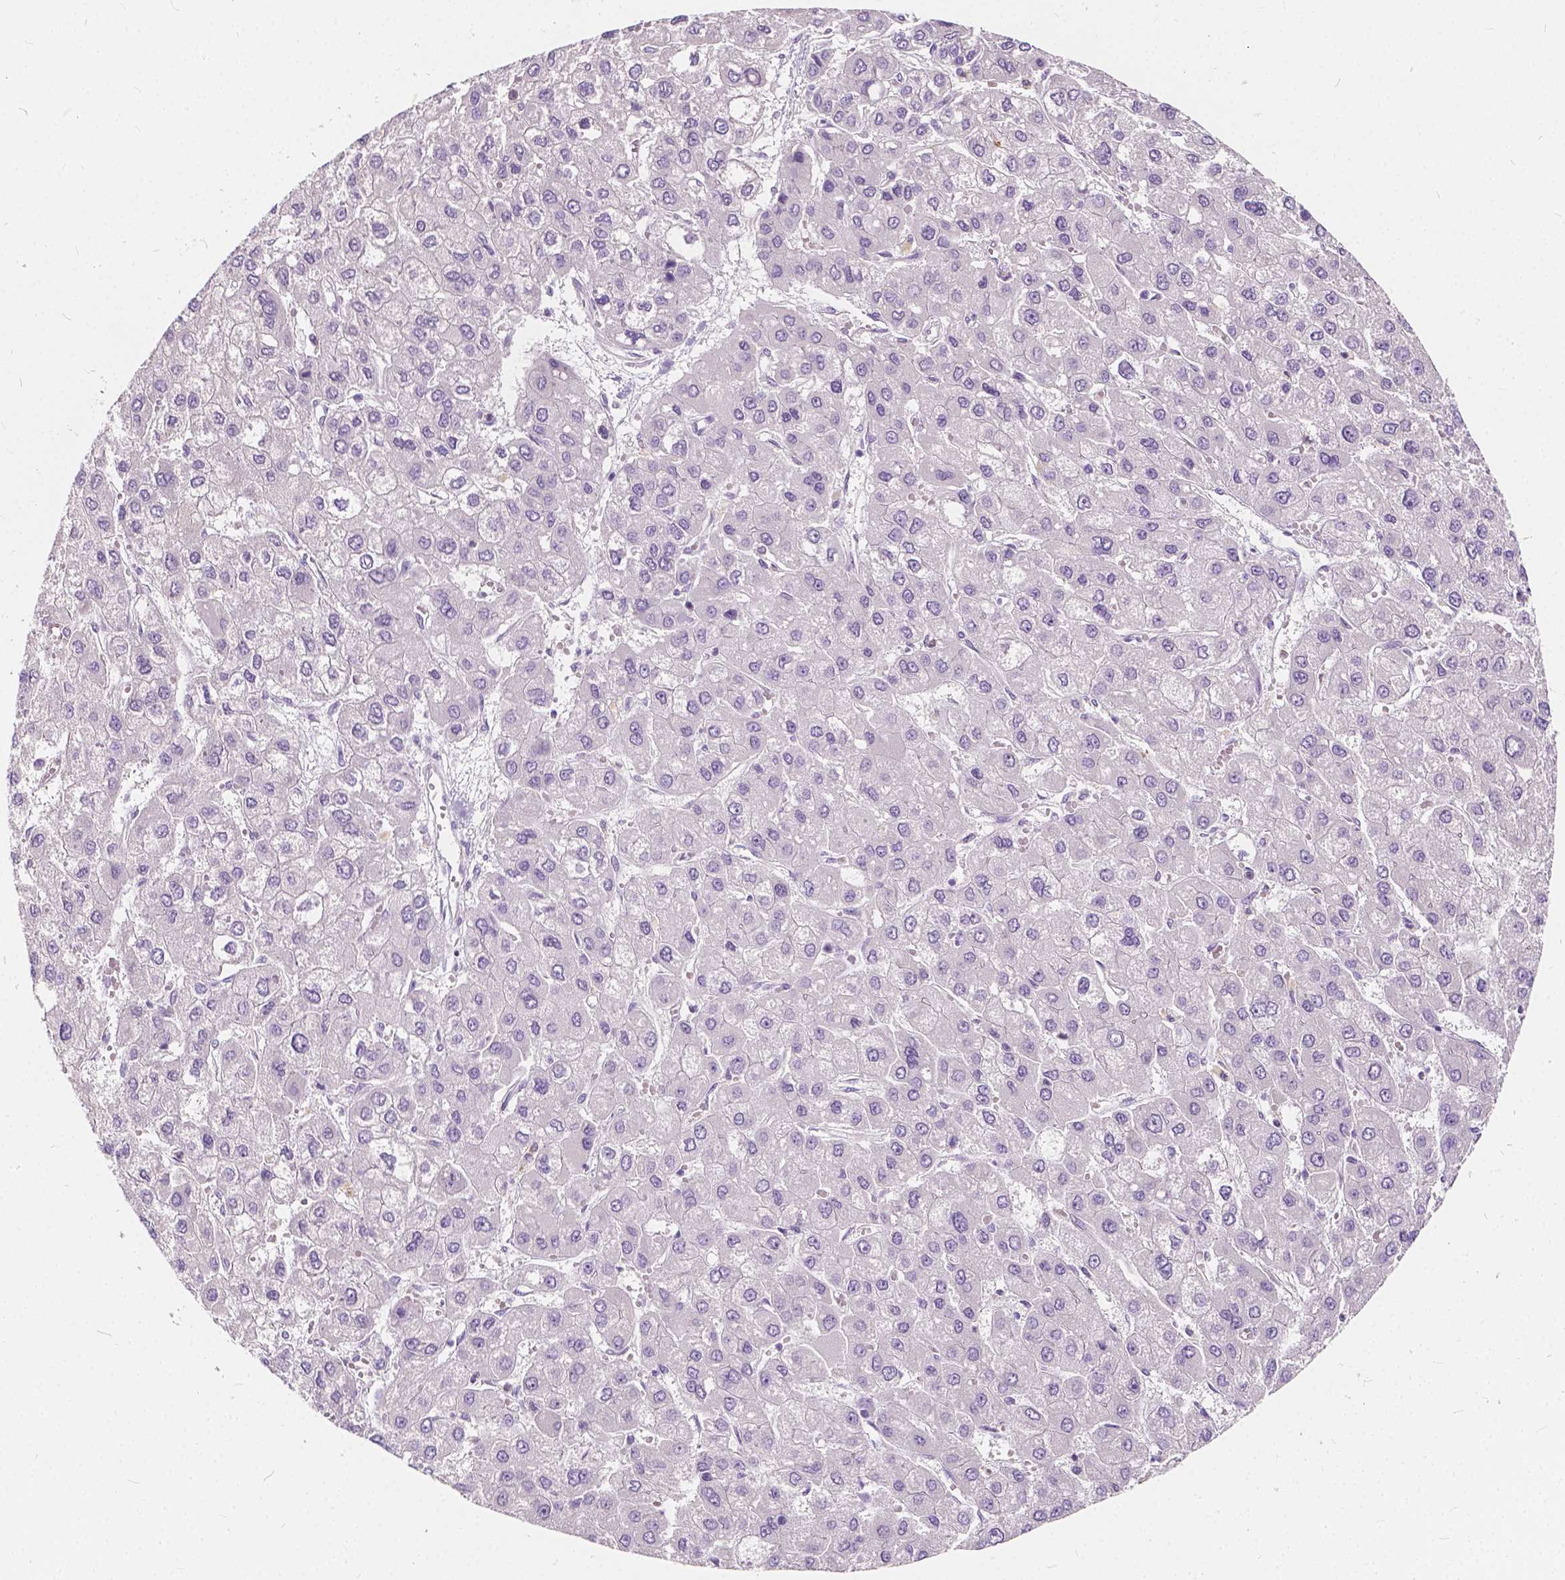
{"staining": {"intensity": "negative", "quantity": "none", "location": "none"}, "tissue": "liver cancer", "cell_type": "Tumor cells", "image_type": "cancer", "snomed": [{"axis": "morphology", "description": "Carcinoma, Hepatocellular, NOS"}, {"axis": "topography", "description": "Liver"}], "caption": "IHC image of human liver cancer (hepatocellular carcinoma) stained for a protein (brown), which reveals no positivity in tumor cells. (DAB immunohistochemistry (IHC) with hematoxylin counter stain).", "gene": "KIAA0513", "patient": {"sex": "female", "age": 41}}